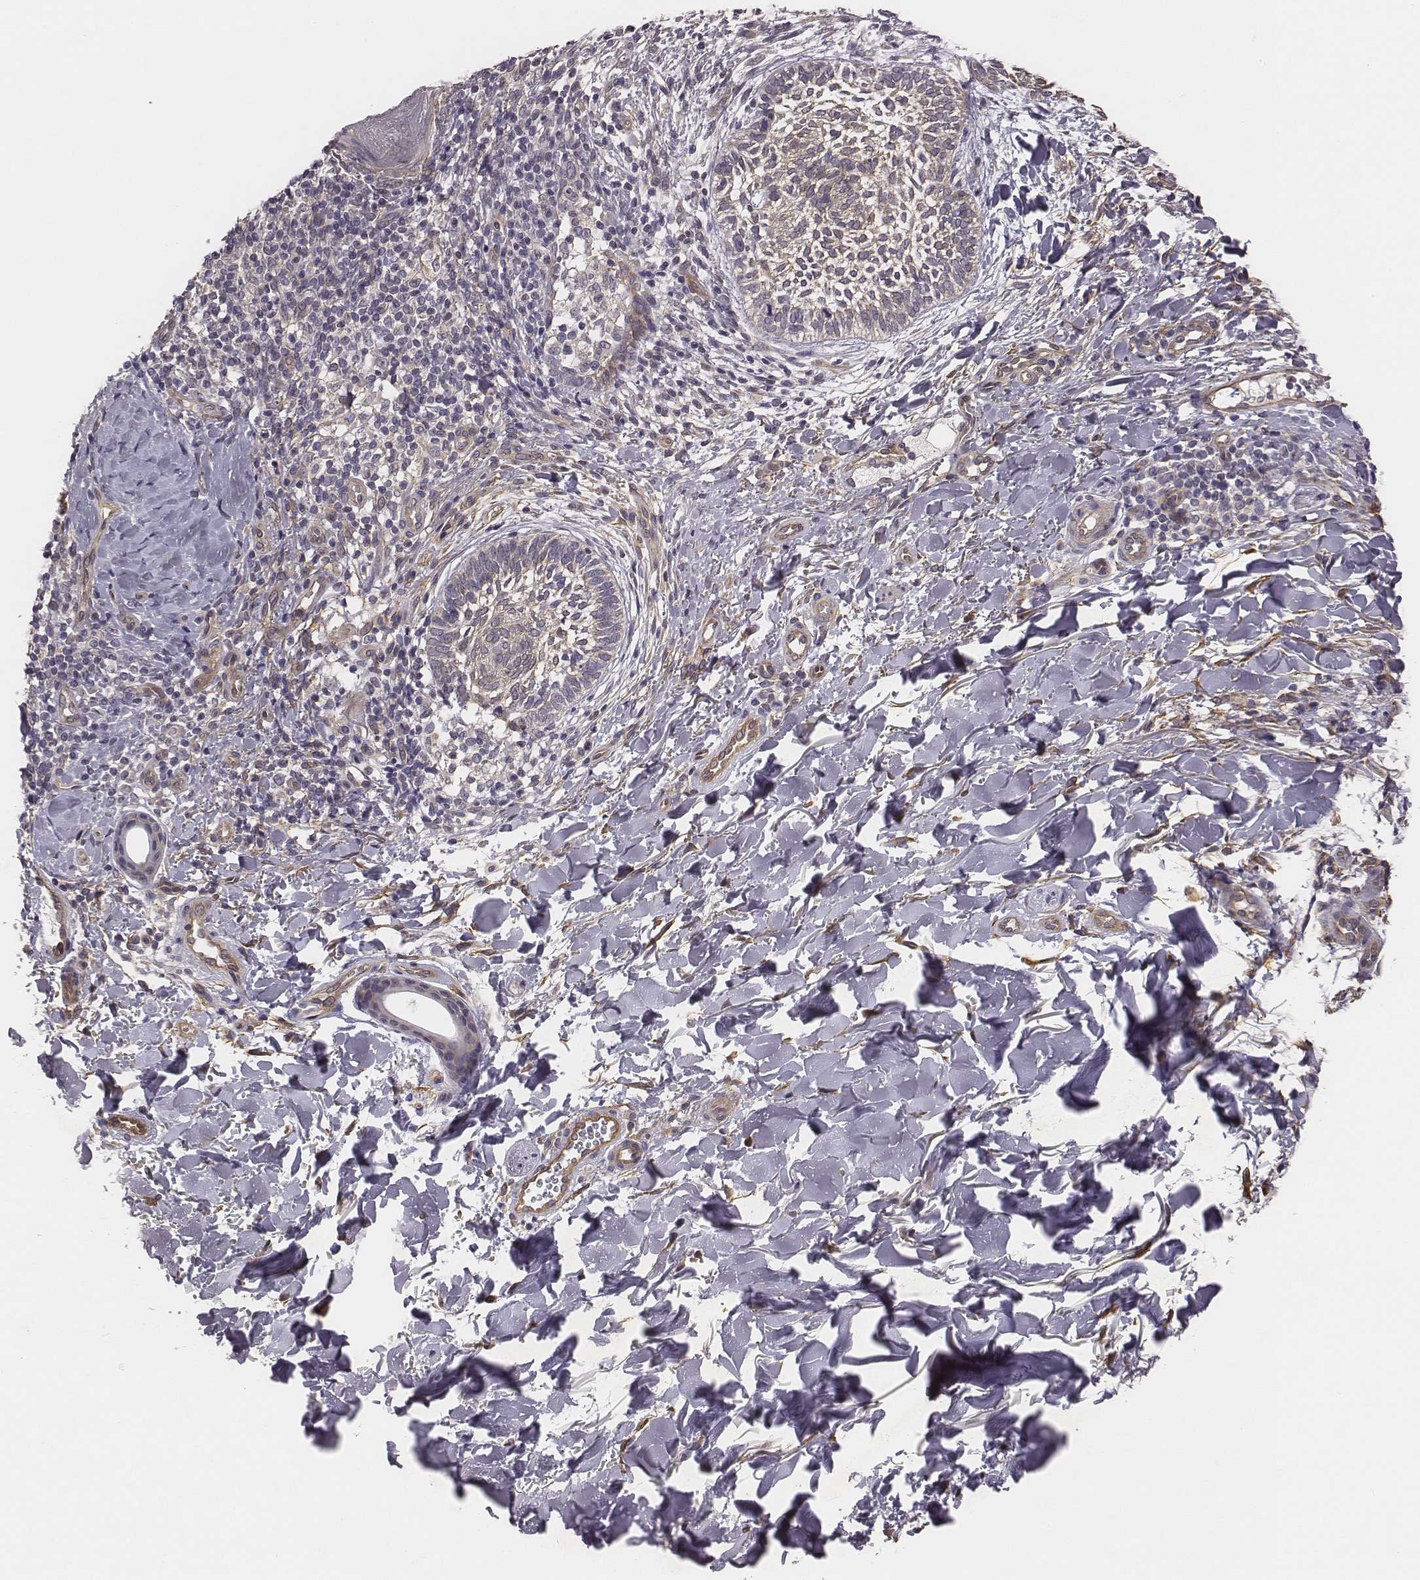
{"staining": {"intensity": "weak", "quantity": "25%-75%", "location": "cytoplasmic/membranous"}, "tissue": "skin cancer", "cell_type": "Tumor cells", "image_type": "cancer", "snomed": [{"axis": "morphology", "description": "Normal tissue, NOS"}, {"axis": "morphology", "description": "Basal cell carcinoma"}, {"axis": "topography", "description": "Skin"}], "caption": "Approximately 25%-75% of tumor cells in skin cancer display weak cytoplasmic/membranous protein positivity as visualized by brown immunohistochemical staining.", "gene": "SCARF1", "patient": {"sex": "male", "age": 46}}